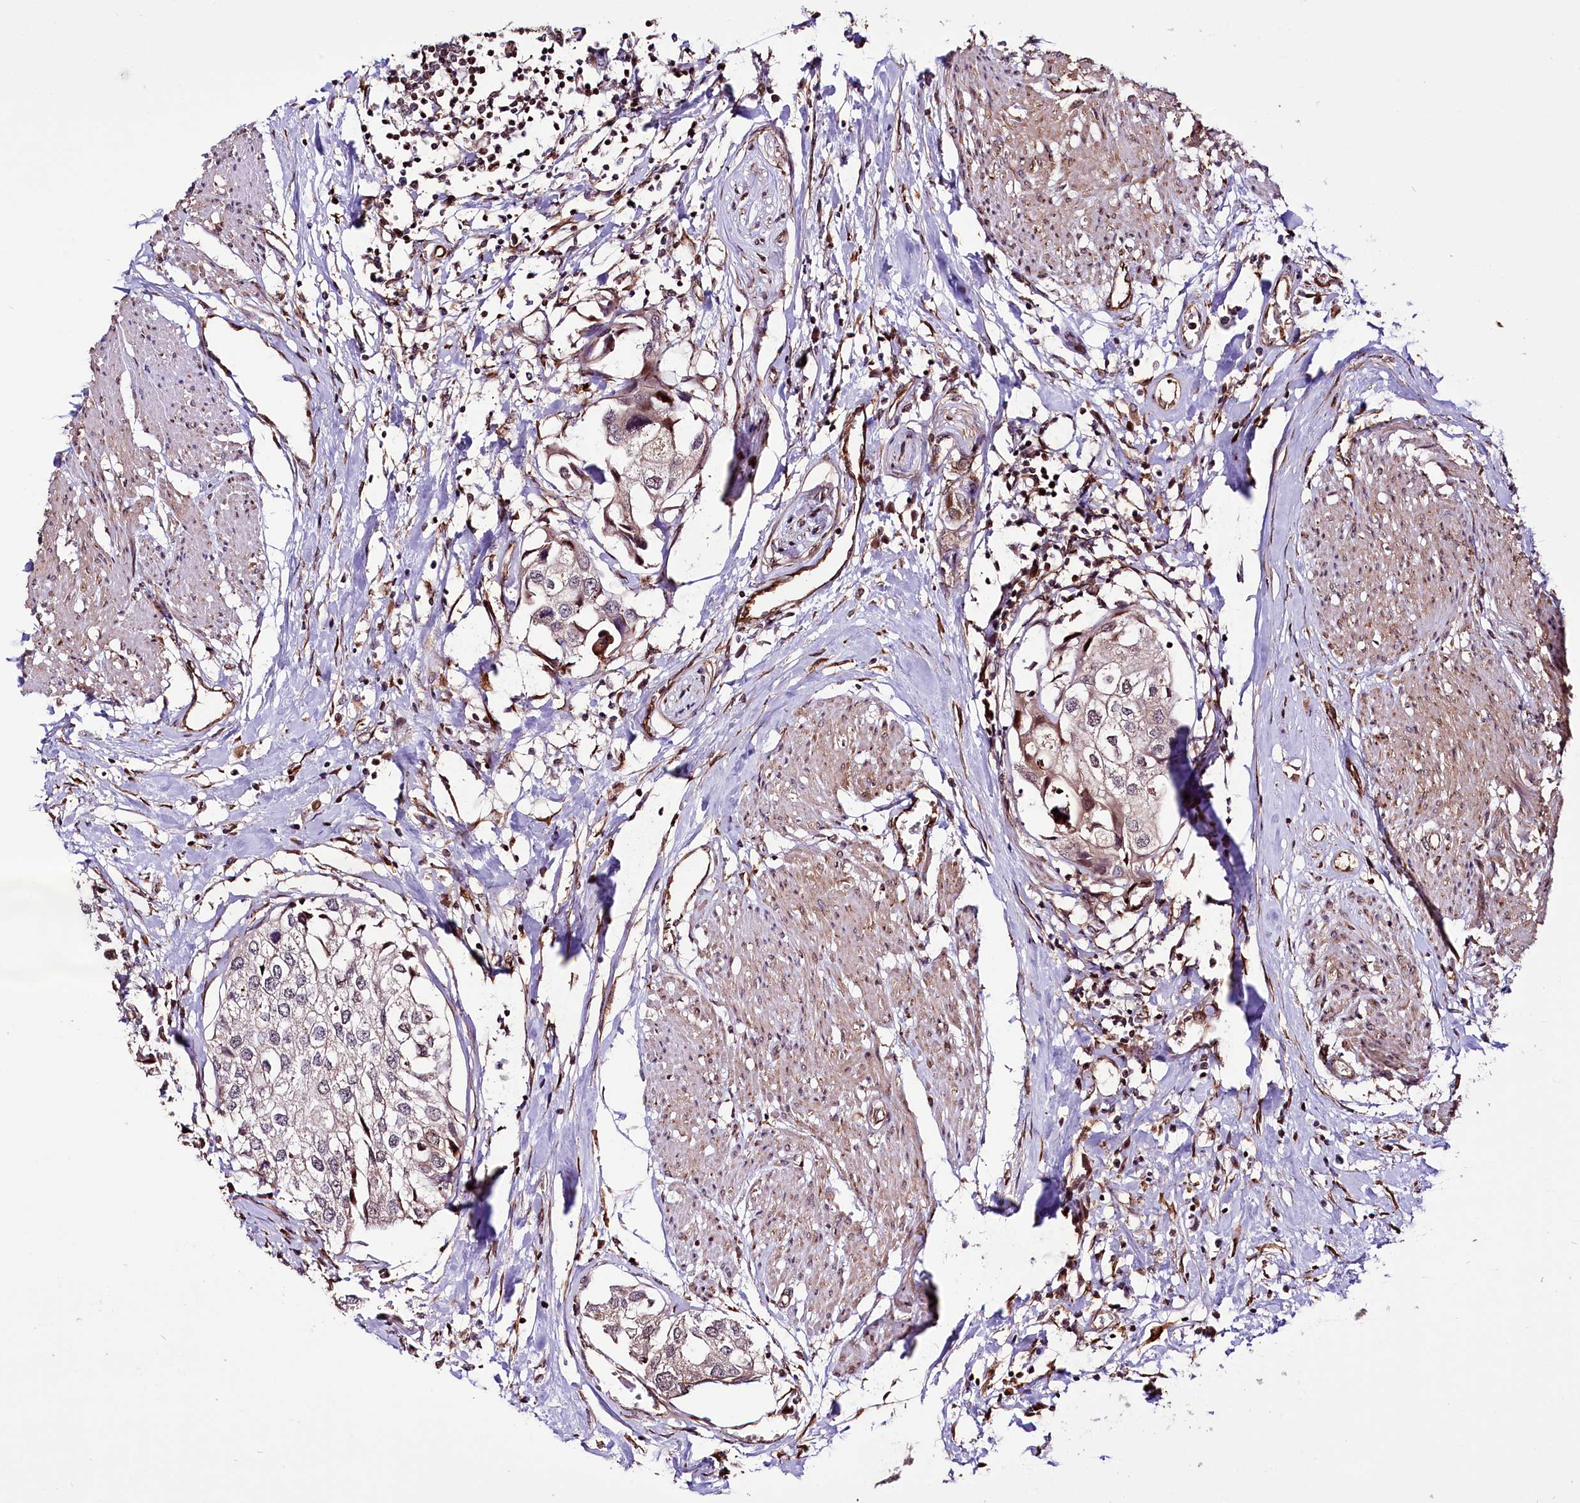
{"staining": {"intensity": "weak", "quantity": ">75%", "location": "cytoplasmic/membranous,nuclear"}, "tissue": "urothelial cancer", "cell_type": "Tumor cells", "image_type": "cancer", "snomed": [{"axis": "morphology", "description": "Urothelial carcinoma, High grade"}, {"axis": "topography", "description": "Urinary bladder"}], "caption": "Weak cytoplasmic/membranous and nuclear protein expression is appreciated in about >75% of tumor cells in high-grade urothelial carcinoma.", "gene": "CUTC", "patient": {"sex": "male", "age": 64}}